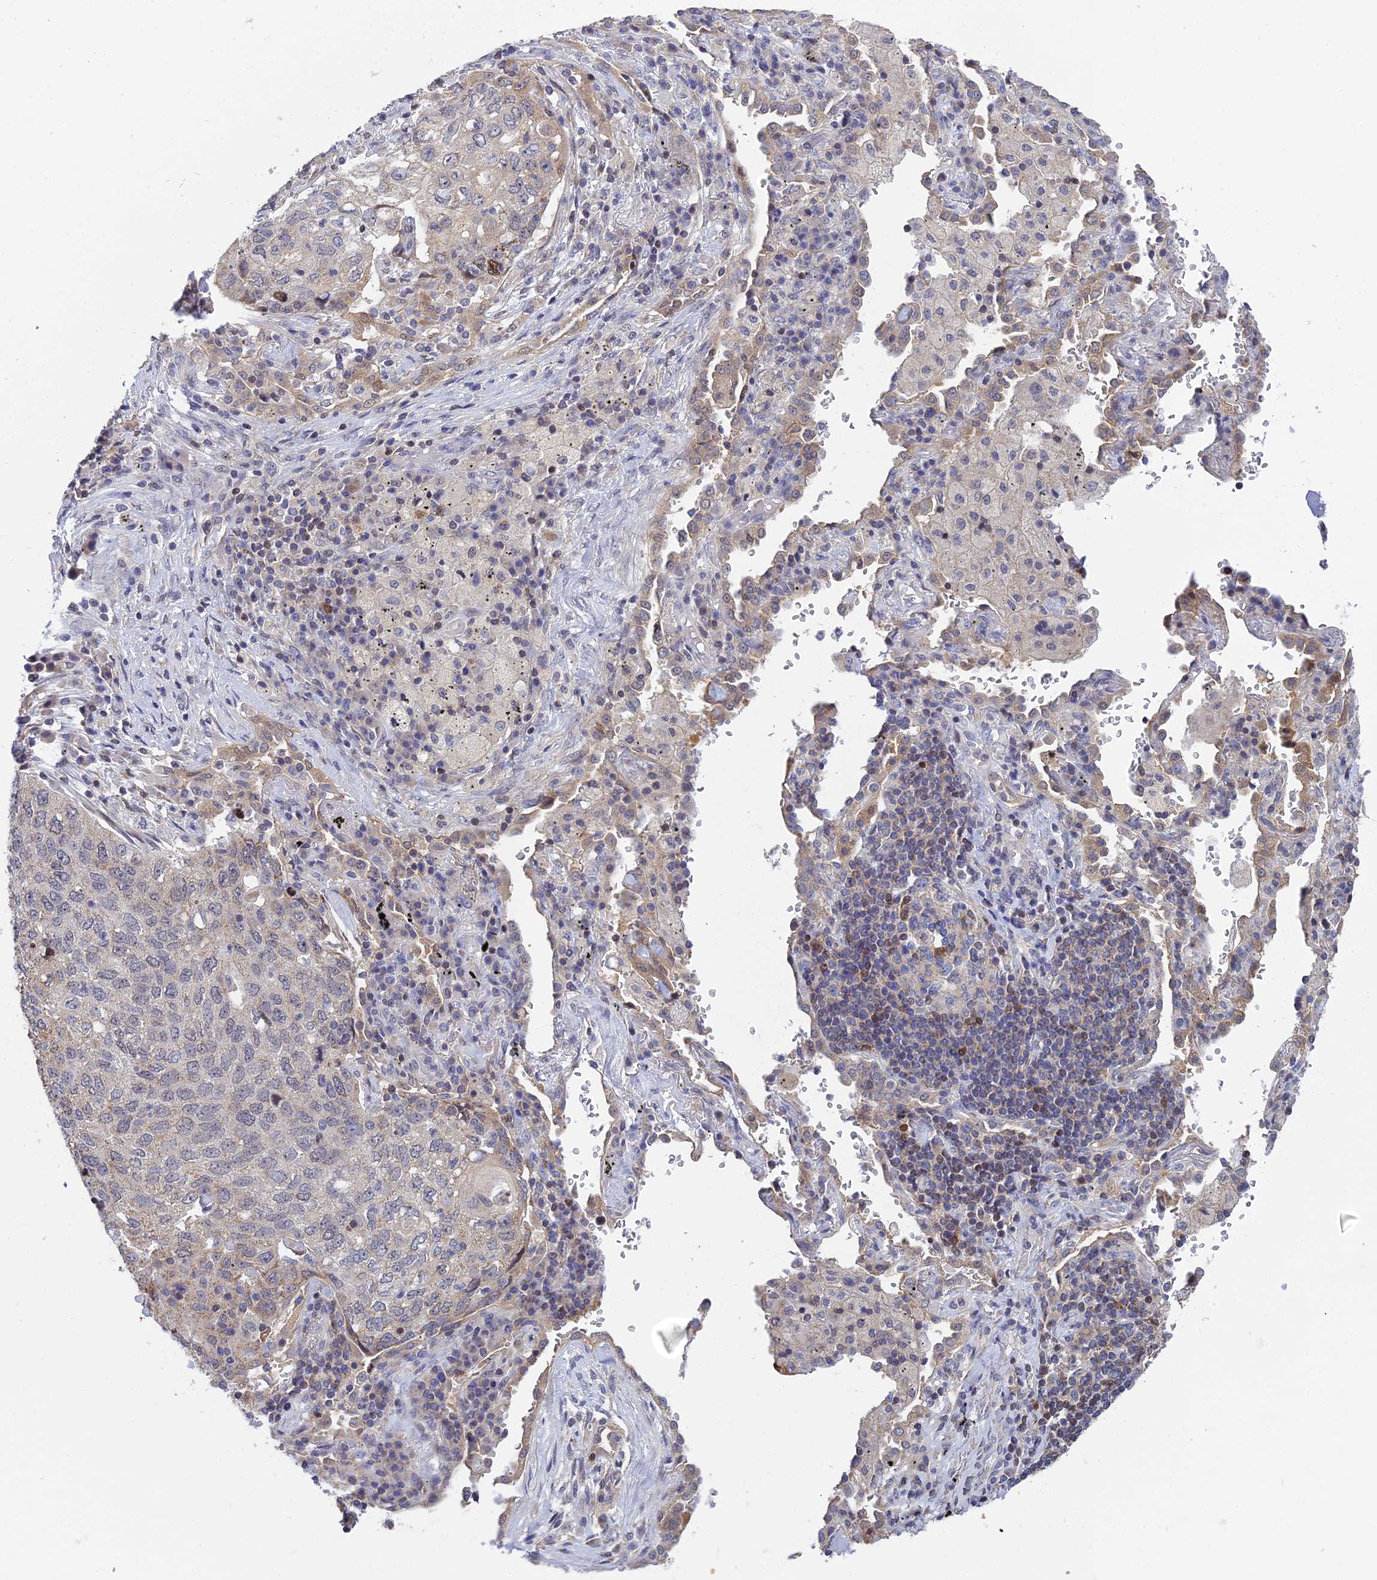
{"staining": {"intensity": "weak", "quantity": "<25%", "location": "cytoplasmic/membranous"}, "tissue": "lung cancer", "cell_type": "Tumor cells", "image_type": "cancer", "snomed": [{"axis": "morphology", "description": "Squamous cell carcinoma, NOS"}, {"axis": "topography", "description": "Lung"}], "caption": "Tumor cells are negative for protein expression in human lung squamous cell carcinoma.", "gene": "ELOA2", "patient": {"sex": "female", "age": 63}}